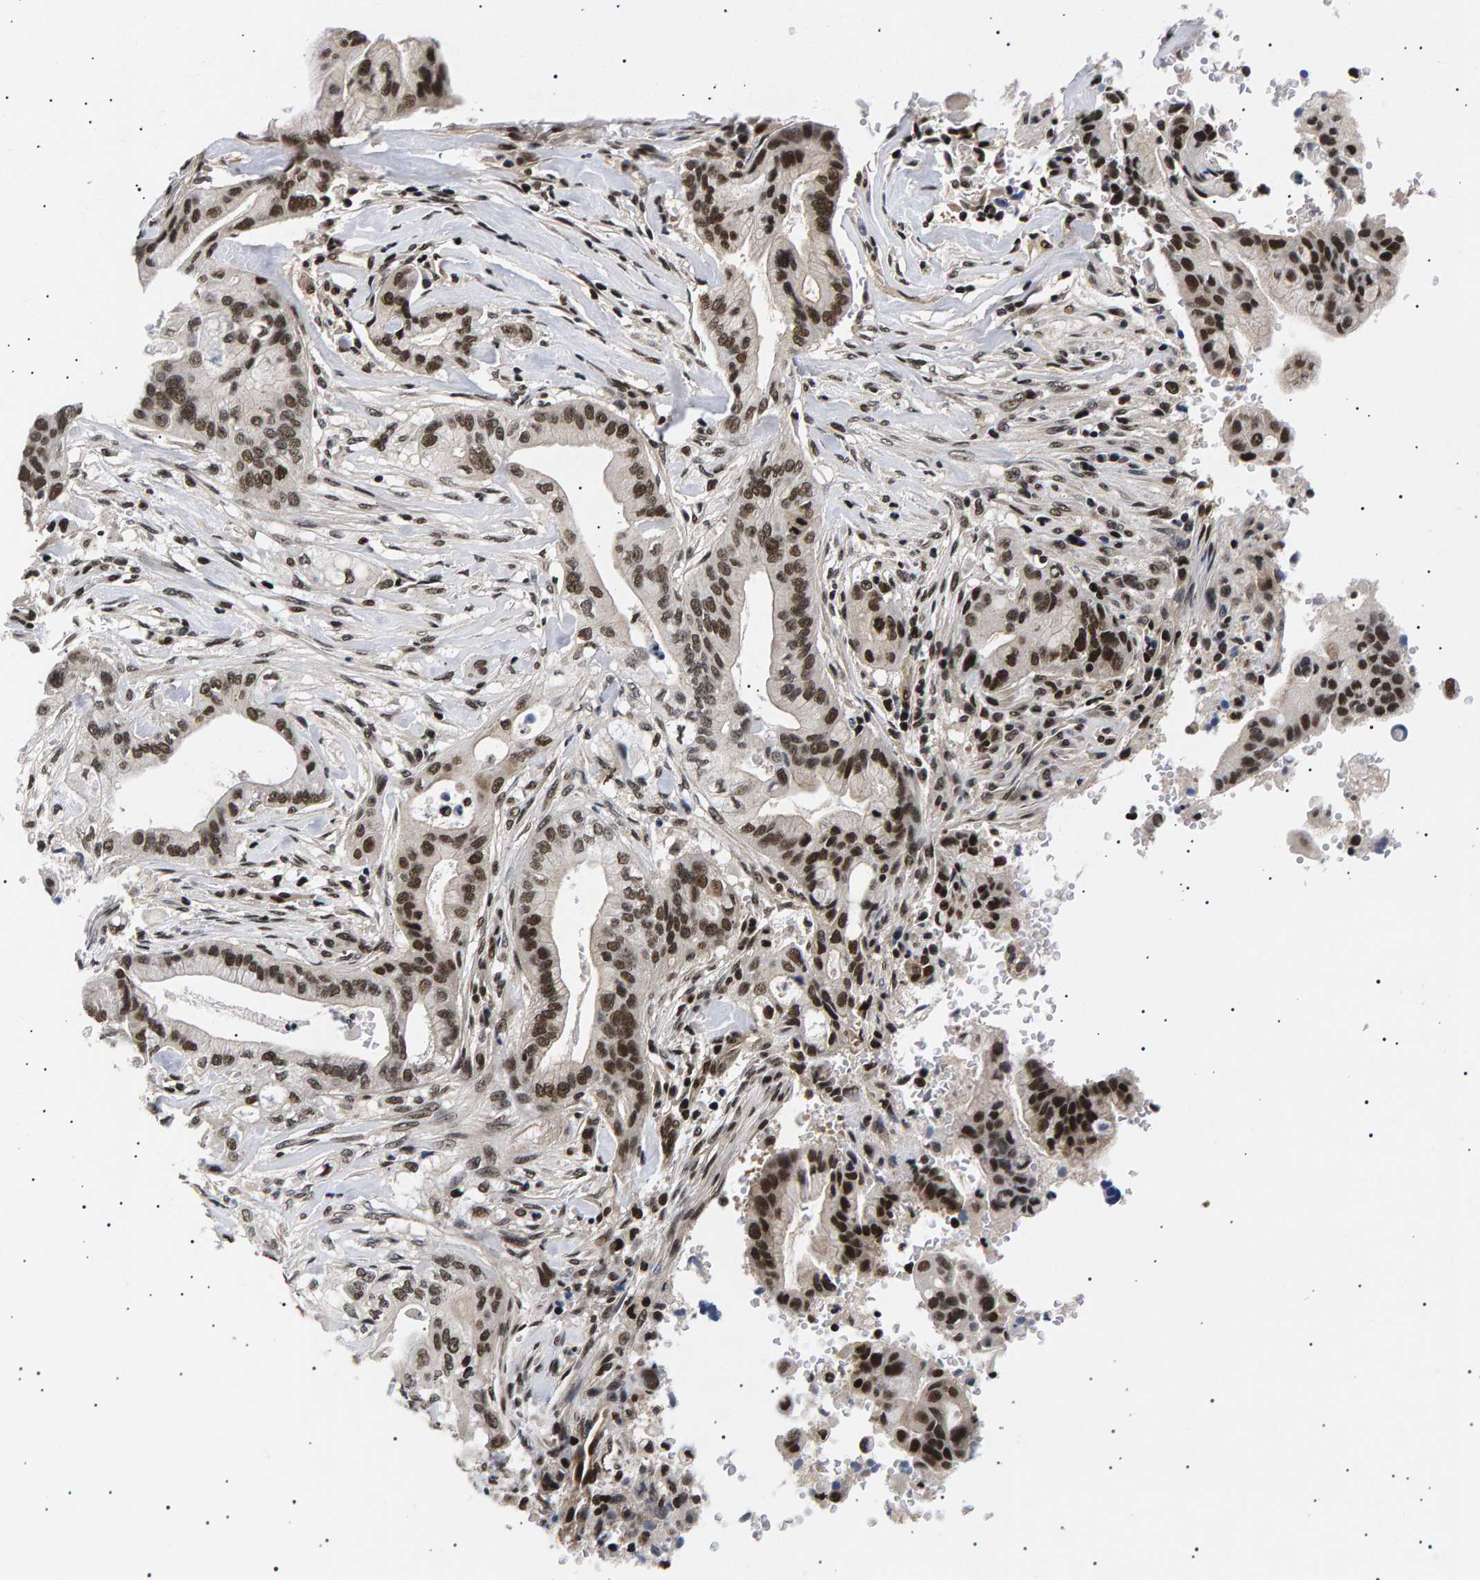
{"staining": {"intensity": "strong", "quantity": ">75%", "location": "nuclear"}, "tissue": "pancreatic cancer", "cell_type": "Tumor cells", "image_type": "cancer", "snomed": [{"axis": "morphology", "description": "Adenocarcinoma, NOS"}, {"axis": "topography", "description": "Pancreas"}], "caption": "The histopathology image shows a brown stain indicating the presence of a protein in the nuclear of tumor cells in pancreatic adenocarcinoma. (brown staining indicates protein expression, while blue staining denotes nuclei).", "gene": "ANKRD40", "patient": {"sex": "female", "age": 73}}